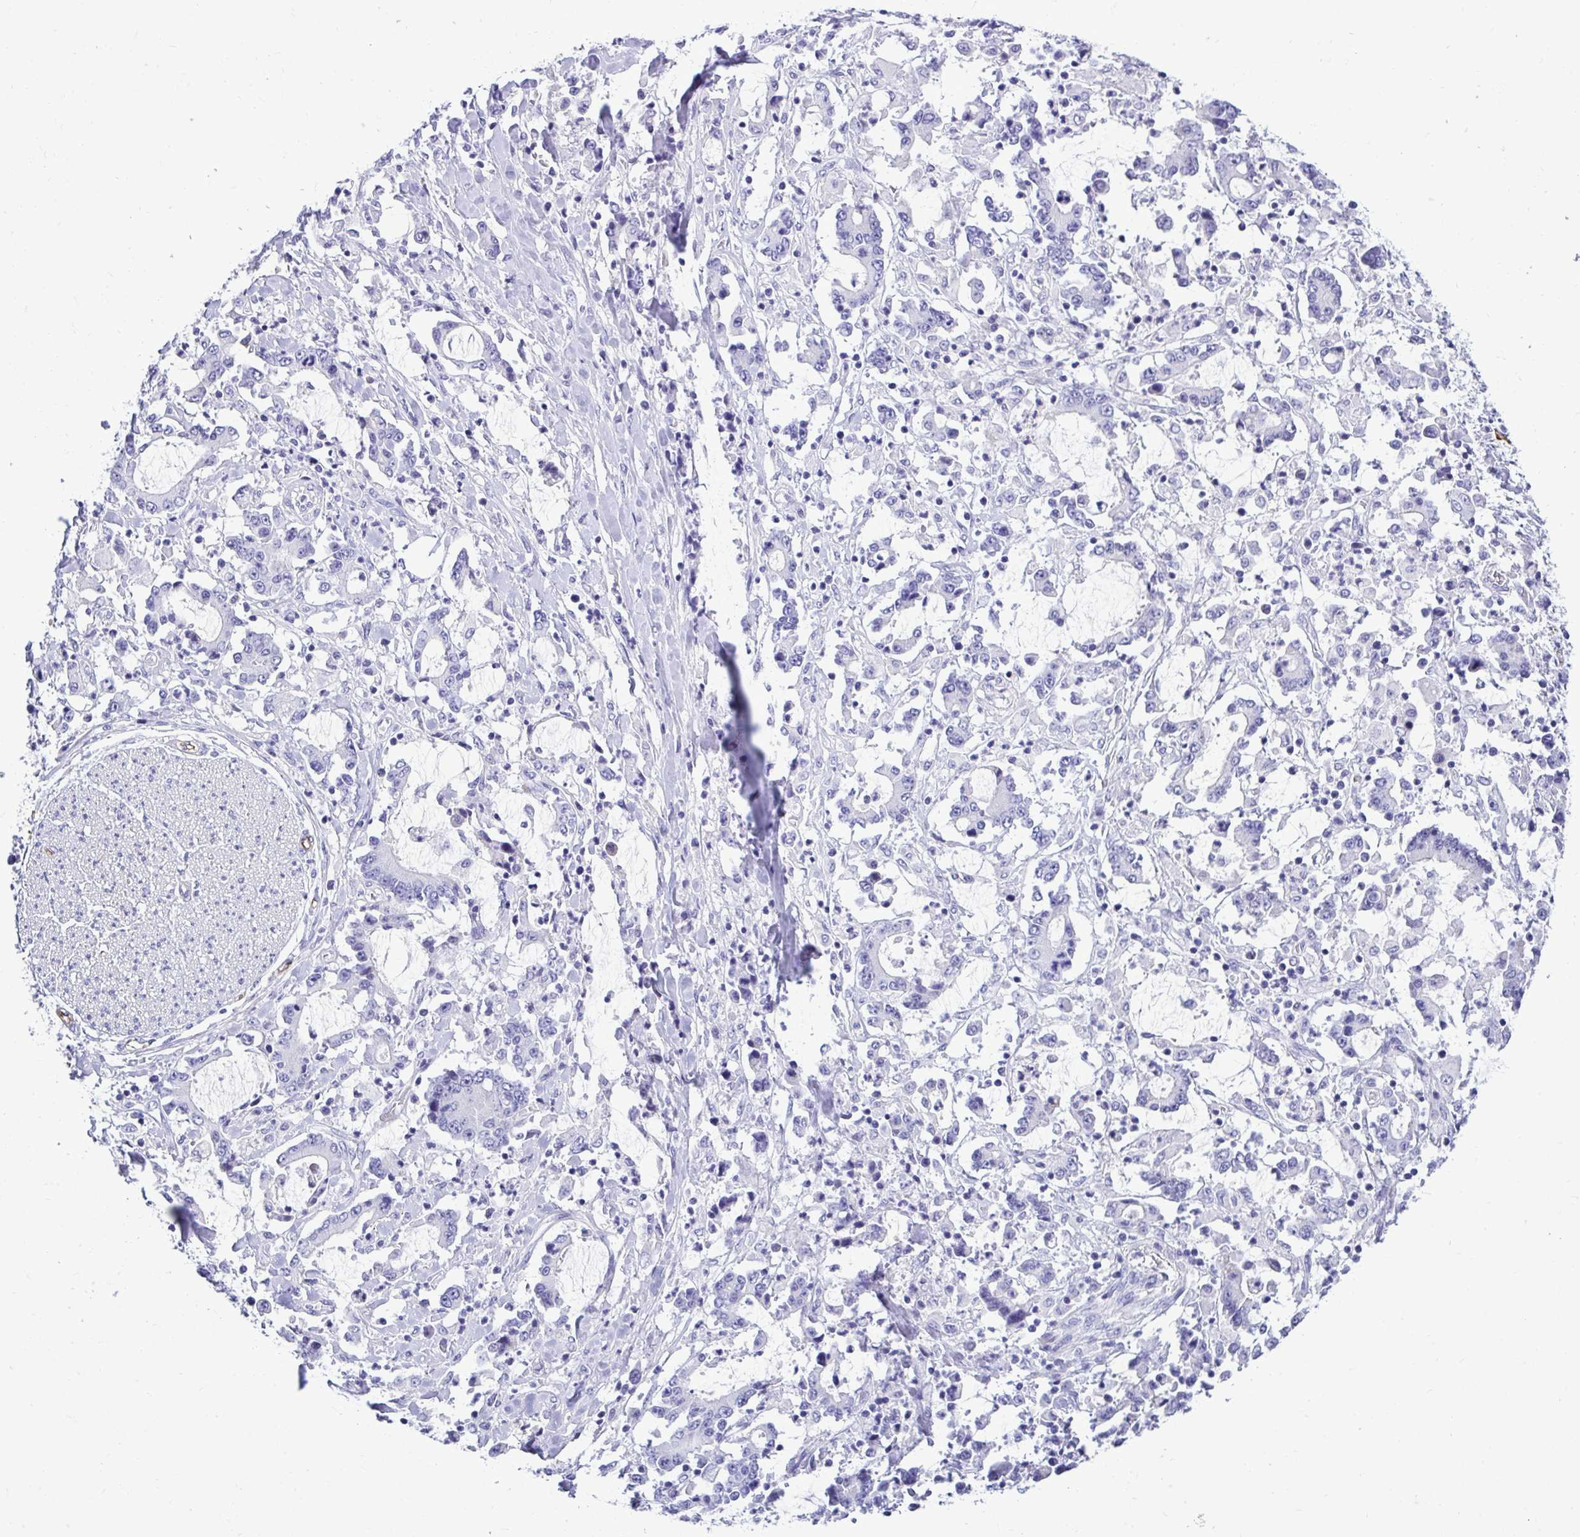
{"staining": {"intensity": "negative", "quantity": "none", "location": "none"}, "tissue": "stomach cancer", "cell_type": "Tumor cells", "image_type": "cancer", "snomed": [{"axis": "morphology", "description": "Adenocarcinoma, NOS"}, {"axis": "topography", "description": "Stomach, upper"}], "caption": "High power microscopy histopathology image of an immunohistochemistry histopathology image of stomach cancer (adenocarcinoma), revealing no significant expression in tumor cells. The staining is performed using DAB (3,3'-diaminobenzidine) brown chromogen with nuclei counter-stained in using hematoxylin.", "gene": "ABCG2", "patient": {"sex": "male", "age": 68}}